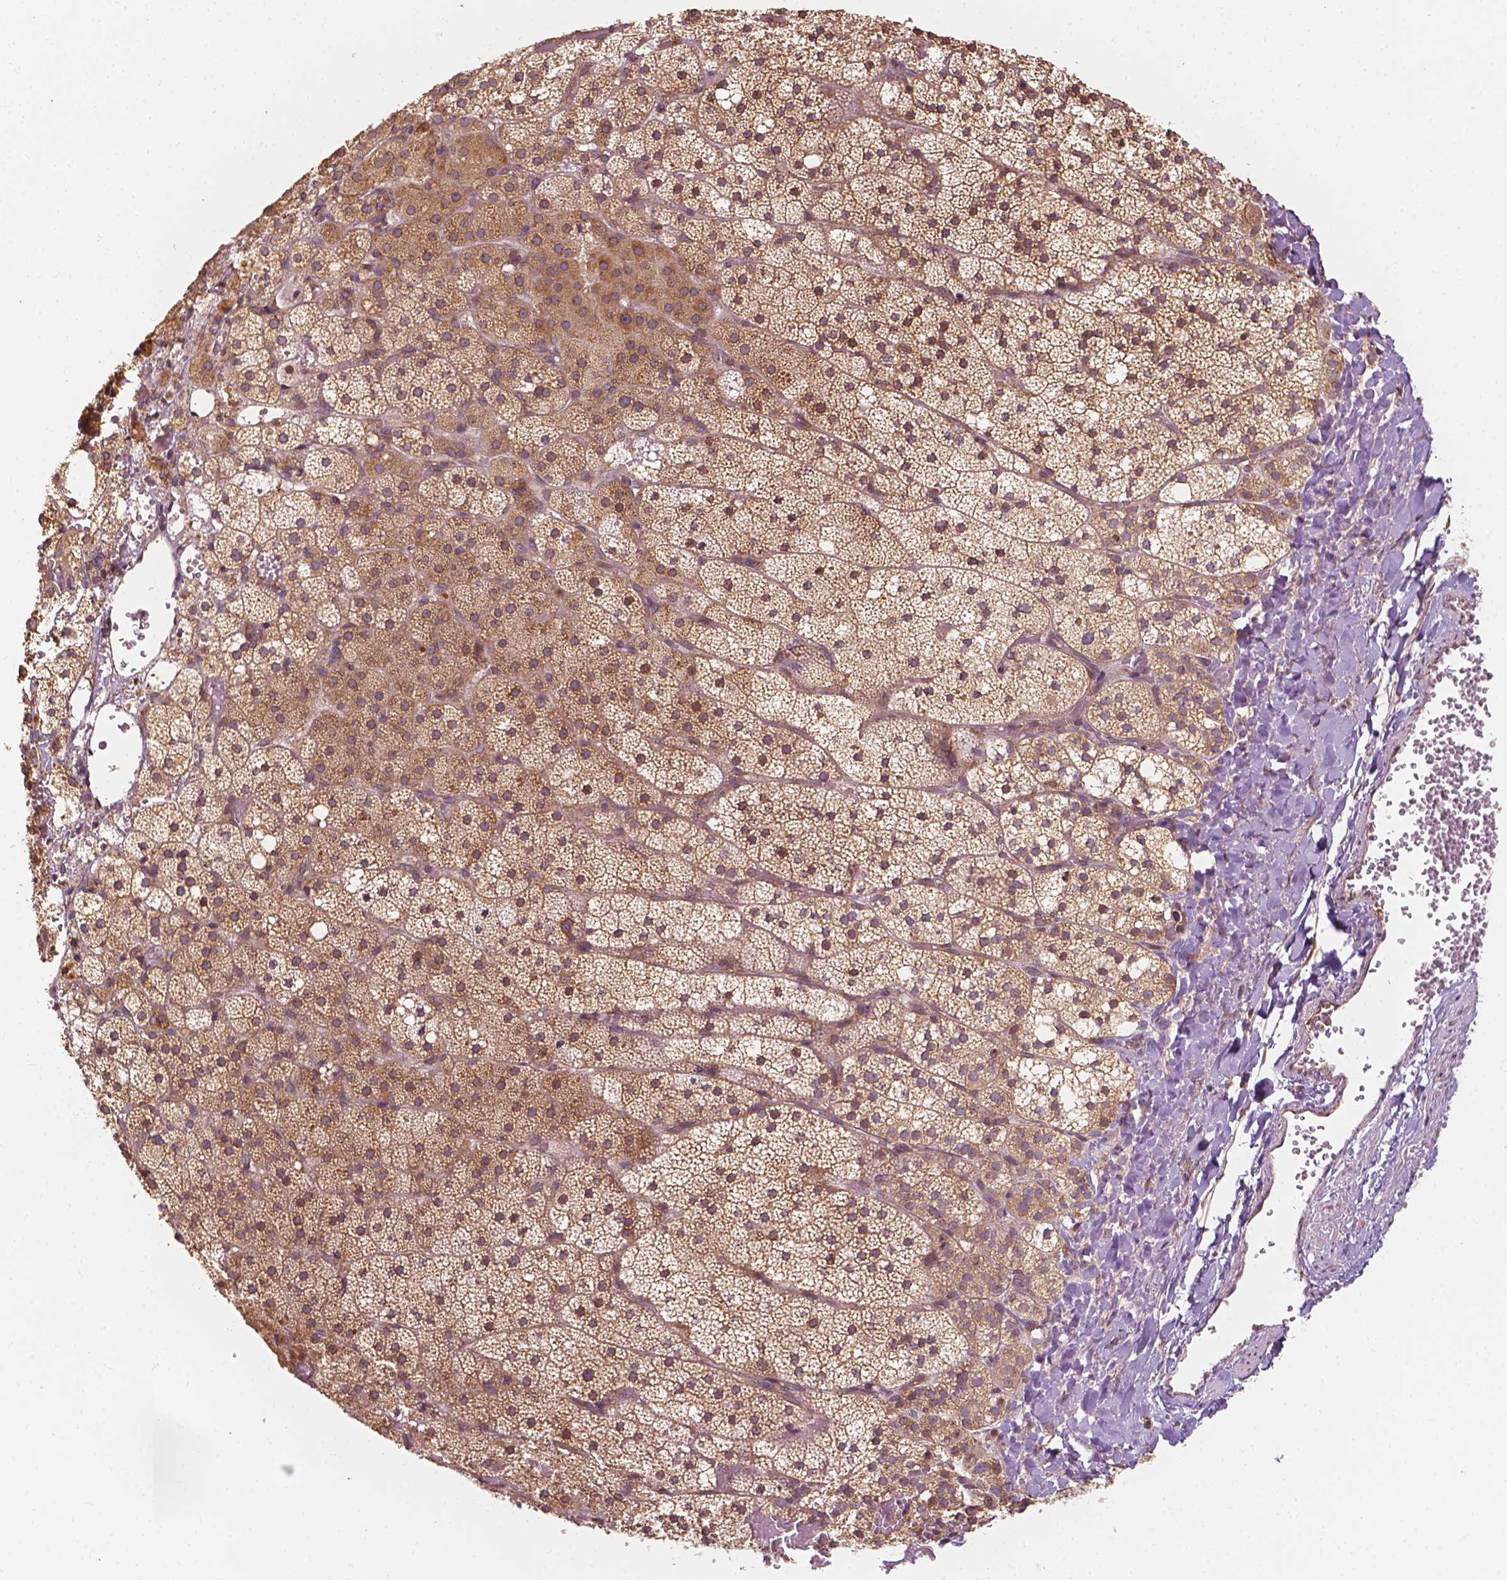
{"staining": {"intensity": "moderate", "quantity": ">75%", "location": "cytoplasmic/membranous"}, "tissue": "adrenal gland", "cell_type": "Glandular cells", "image_type": "normal", "snomed": [{"axis": "morphology", "description": "Normal tissue, NOS"}, {"axis": "topography", "description": "Adrenal gland"}], "caption": "Protein staining exhibits moderate cytoplasmic/membranous staining in about >75% of glandular cells in normal adrenal gland.", "gene": "G3BP1", "patient": {"sex": "male", "age": 53}}